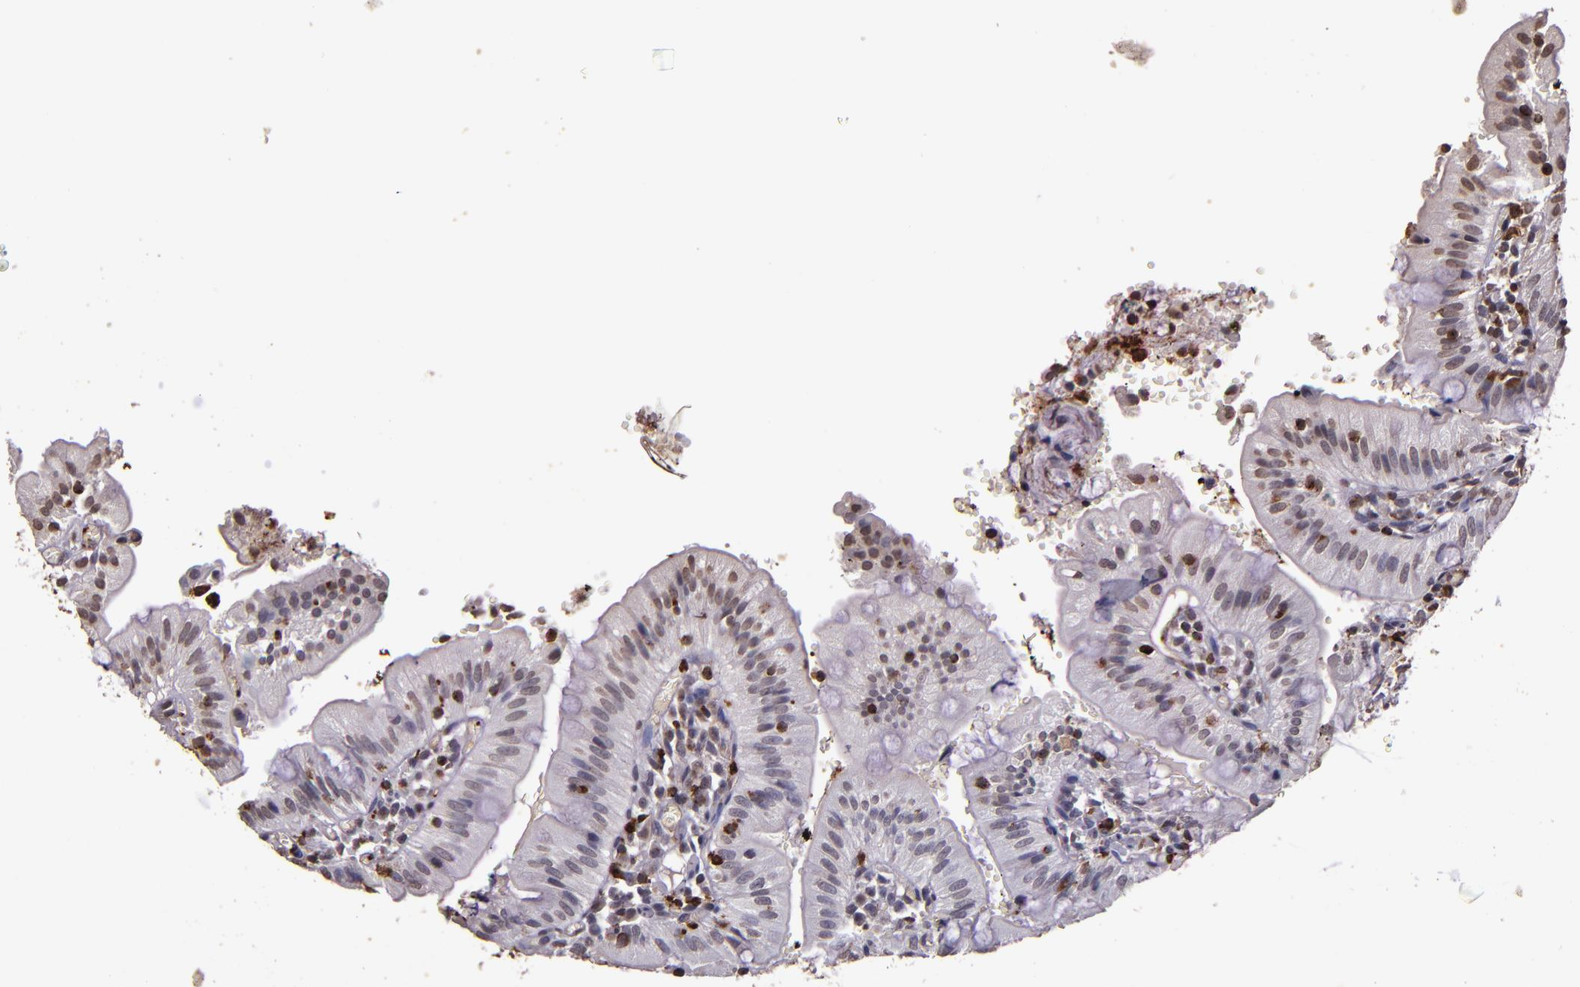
{"staining": {"intensity": "weak", "quantity": "<25%", "location": "cytoplasmic/membranous"}, "tissue": "small intestine", "cell_type": "Glandular cells", "image_type": "normal", "snomed": [{"axis": "morphology", "description": "Normal tissue, NOS"}, {"axis": "topography", "description": "Small intestine"}], "caption": "Protein analysis of benign small intestine reveals no significant expression in glandular cells. The staining is performed using DAB (3,3'-diaminobenzidine) brown chromogen with nuclei counter-stained in using hematoxylin.", "gene": "SLC2A3", "patient": {"sex": "male", "age": 71}}